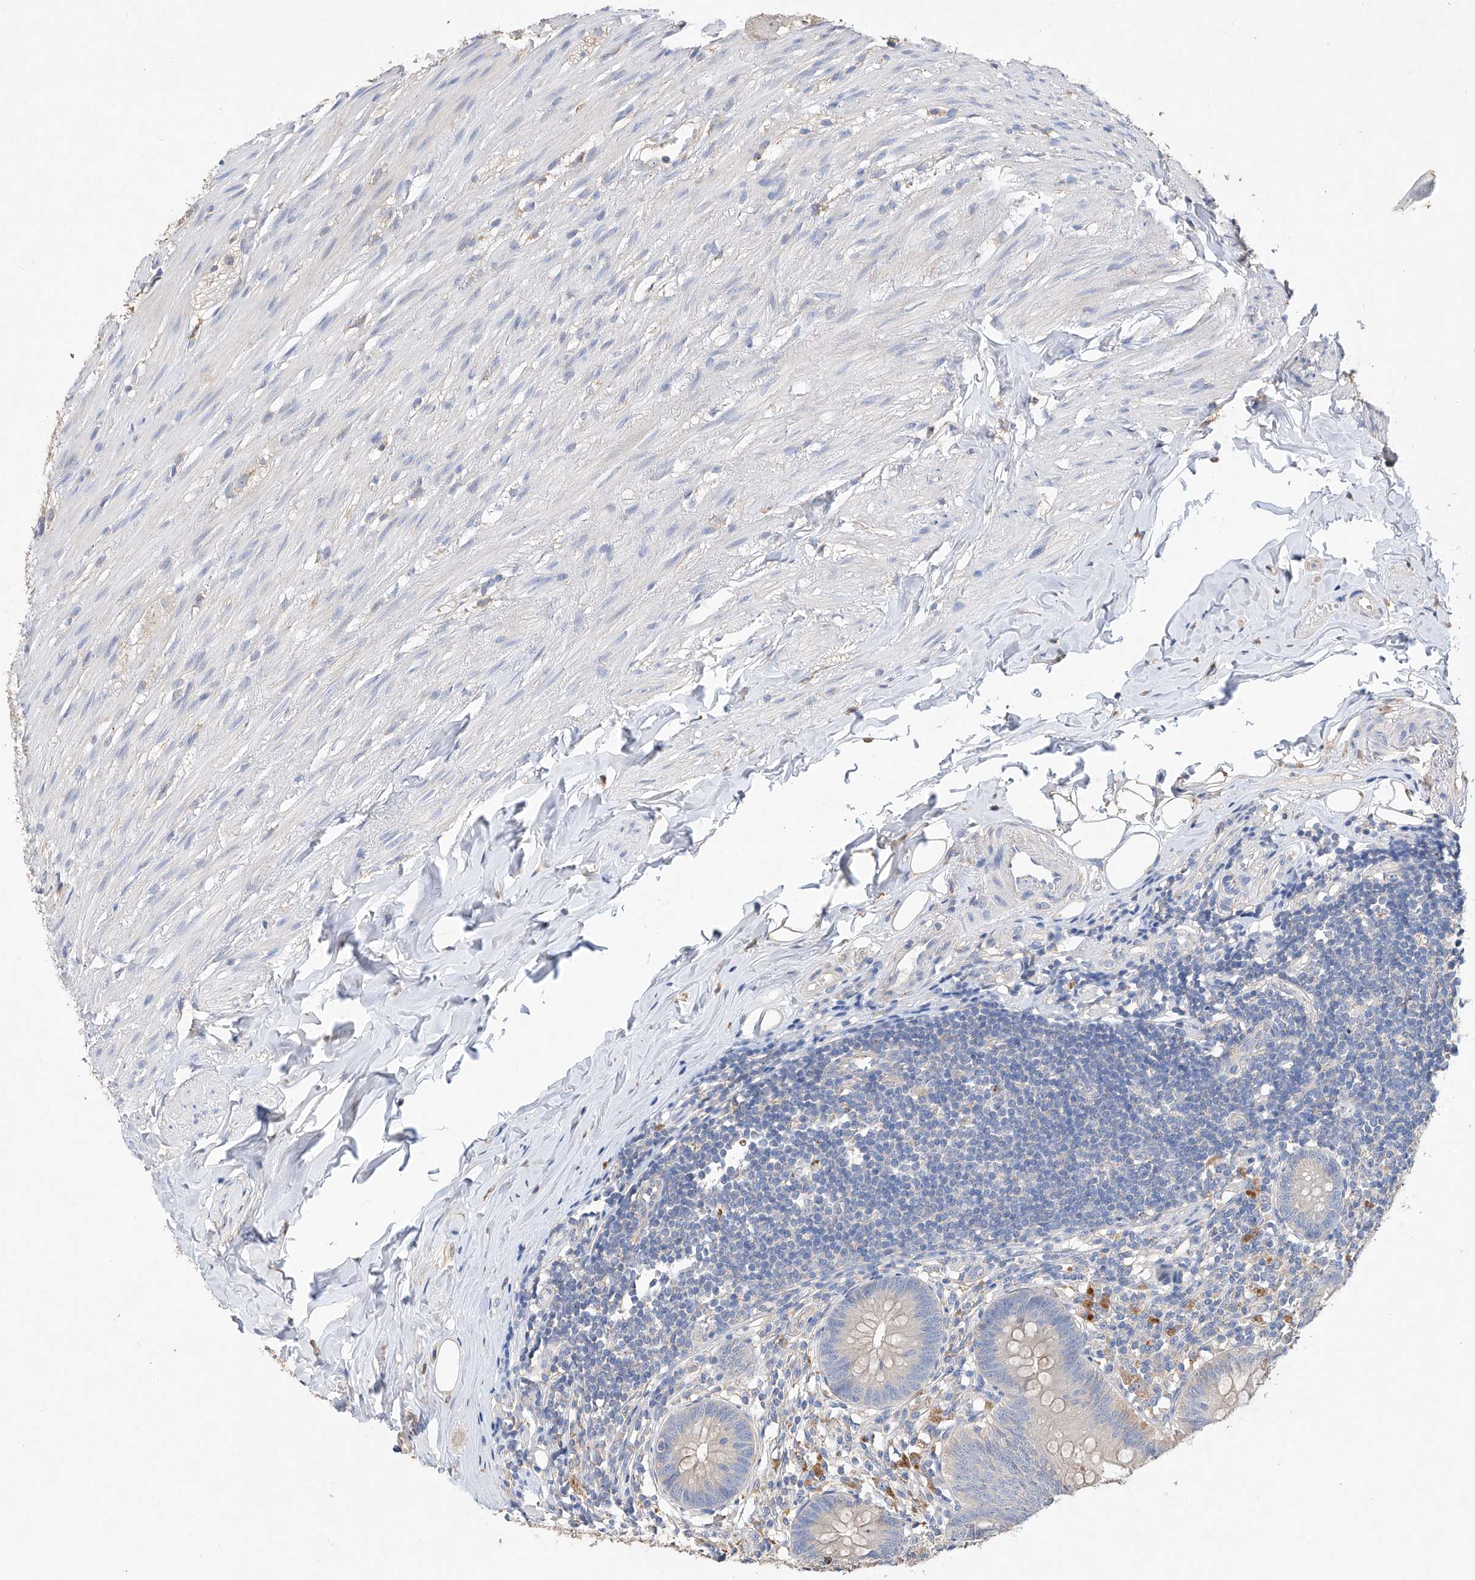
{"staining": {"intensity": "negative", "quantity": "none", "location": "none"}, "tissue": "appendix", "cell_type": "Glandular cells", "image_type": "normal", "snomed": [{"axis": "morphology", "description": "Normal tissue, NOS"}, {"axis": "topography", "description": "Appendix"}], "caption": "The photomicrograph shows no significant positivity in glandular cells of appendix.", "gene": "AMD1", "patient": {"sex": "female", "age": 62}}